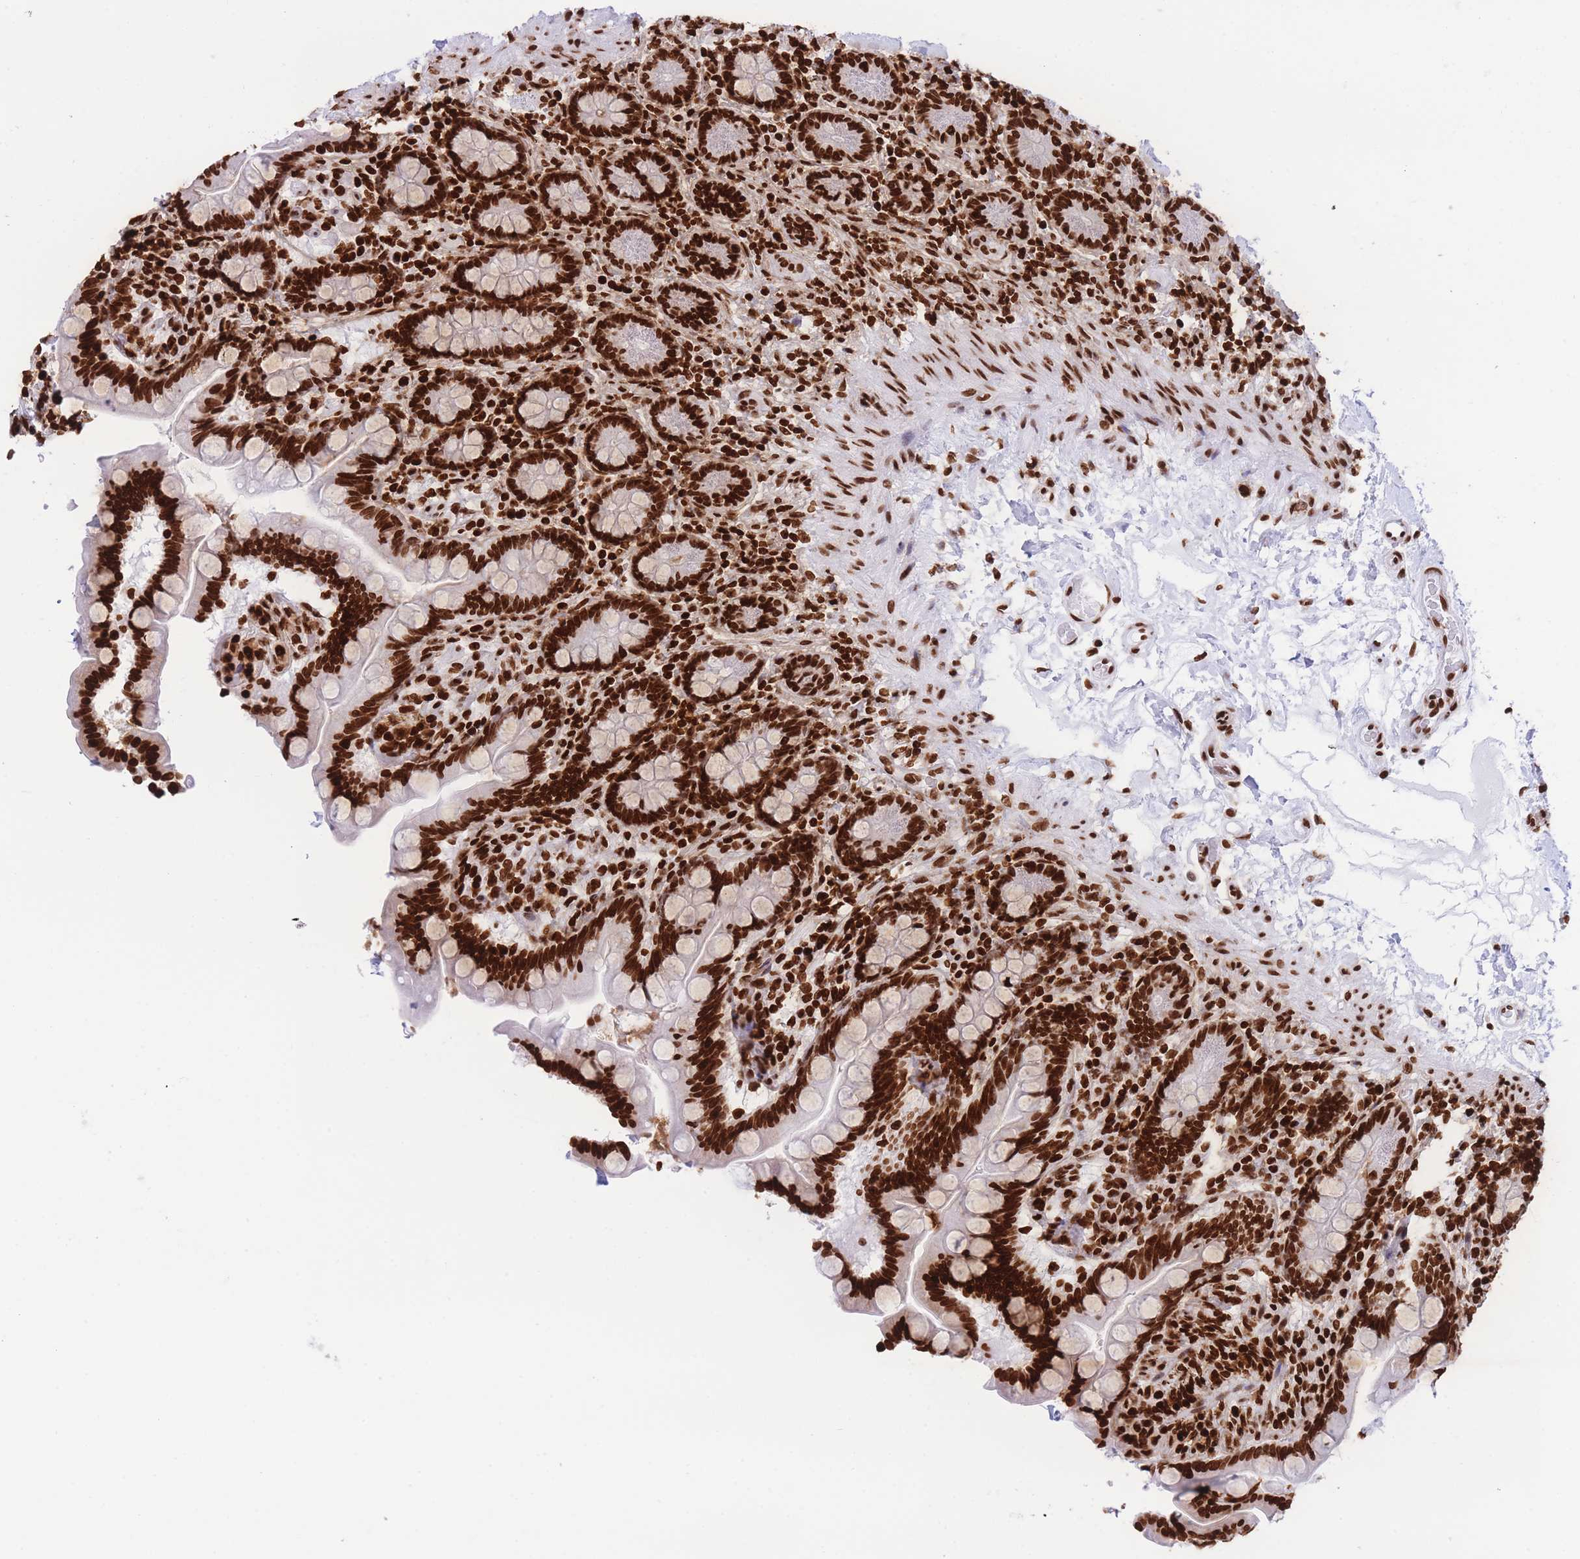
{"staining": {"intensity": "strong", "quantity": ">75%", "location": "nuclear"}, "tissue": "small intestine", "cell_type": "Glandular cells", "image_type": "normal", "snomed": [{"axis": "morphology", "description": "Normal tissue, NOS"}, {"axis": "topography", "description": "Small intestine"}], "caption": "Immunohistochemistry of benign small intestine reveals high levels of strong nuclear staining in approximately >75% of glandular cells.", "gene": "H2BC10", "patient": {"sex": "female", "age": 64}}